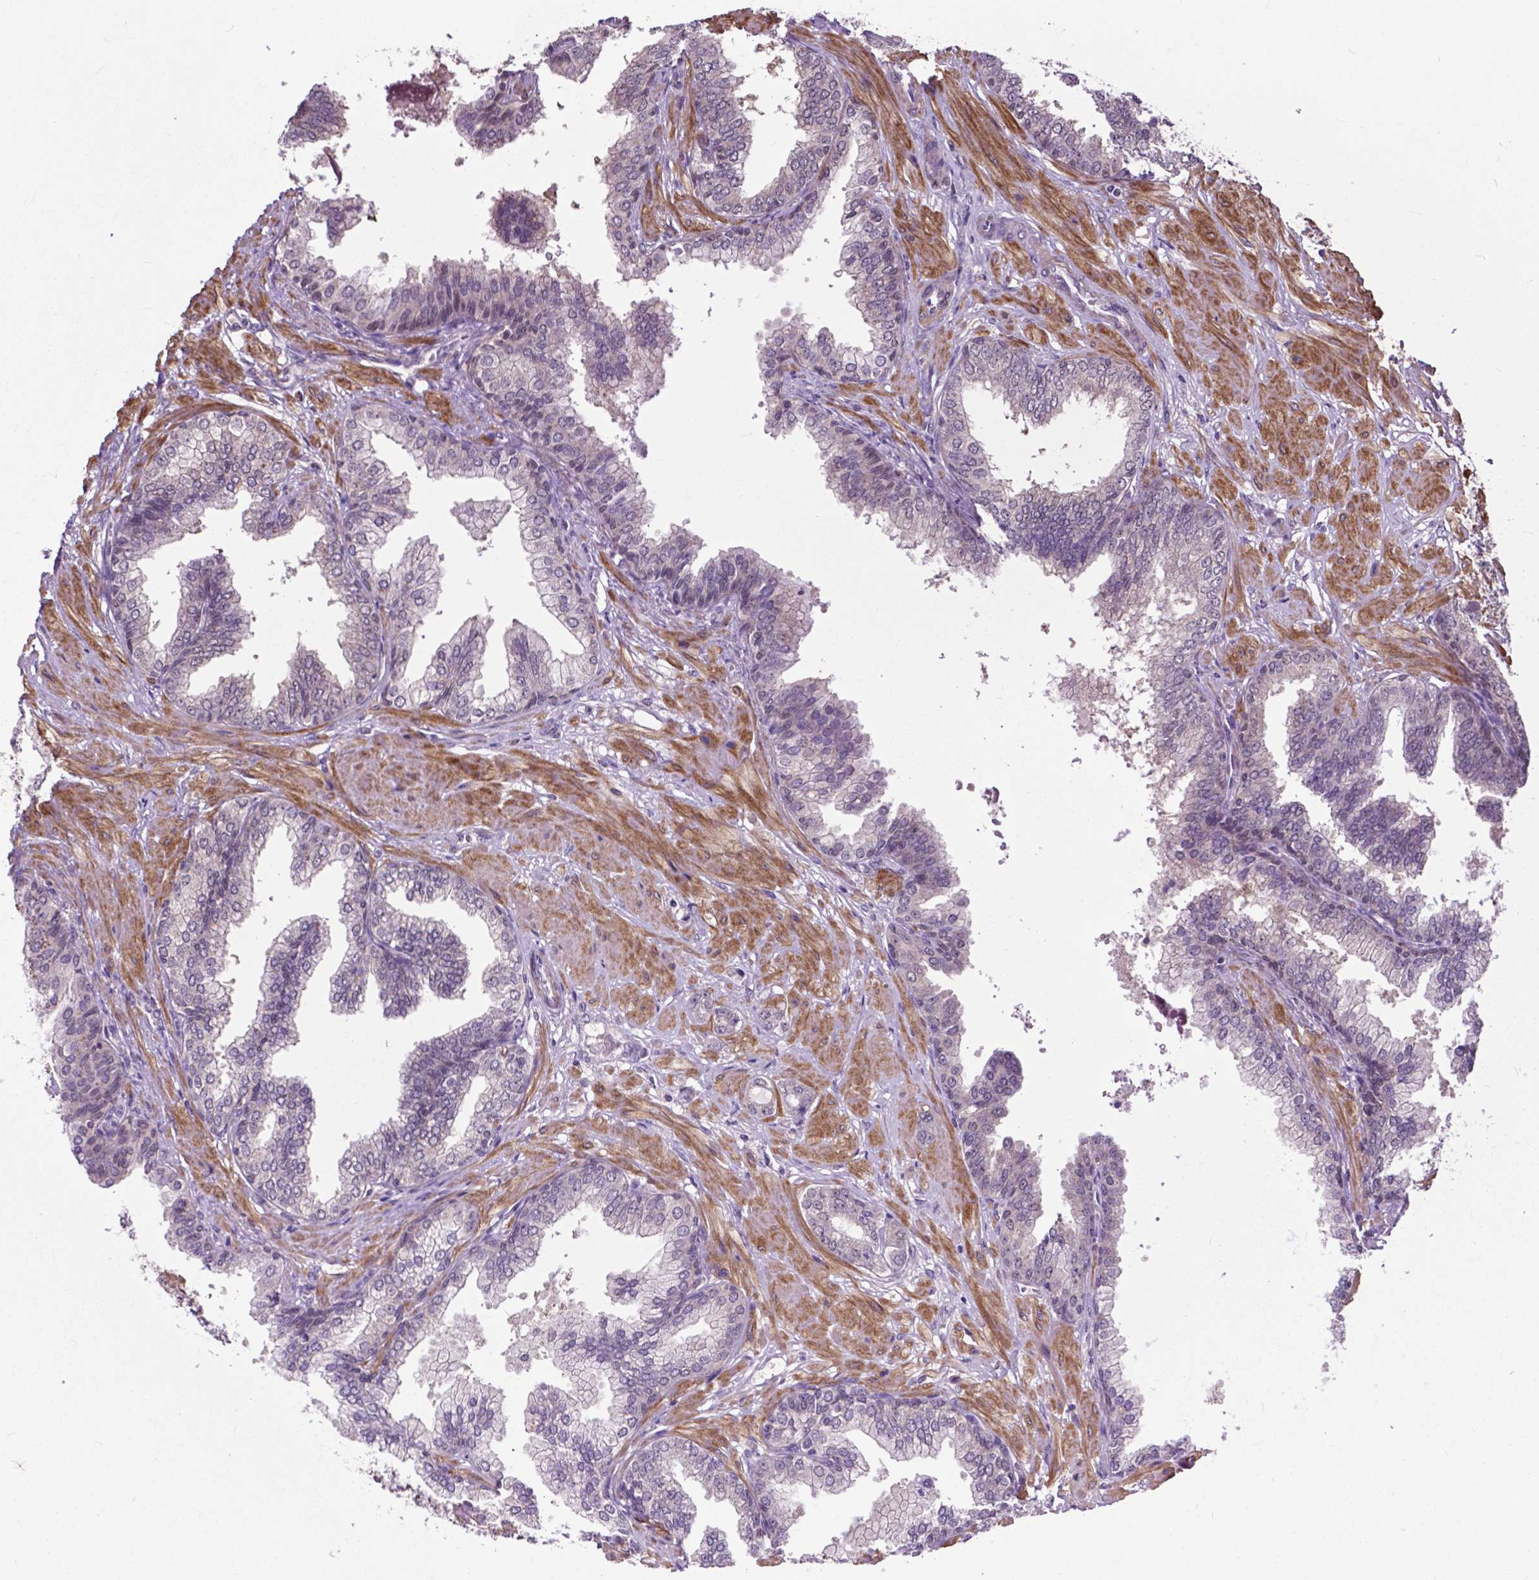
{"staining": {"intensity": "negative", "quantity": "none", "location": "none"}, "tissue": "prostate cancer", "cell_type": "Tumor cells", "image_type": "cancer", "snomed": [{"axis": "morphology", "description": "Adenocarcinoma, Low grade"}, {"axis": "topography", "description": "Prostate"}], "caption": "A high-resolution micrograph shows immunohistochemistry (IHC) staining of prostate cancer (adenocarcinoma (low-grade)), which shows no significant positivity in tumor cells.", "gene": "OTUB1", "patient": {"sex": "male", "age": 55}}